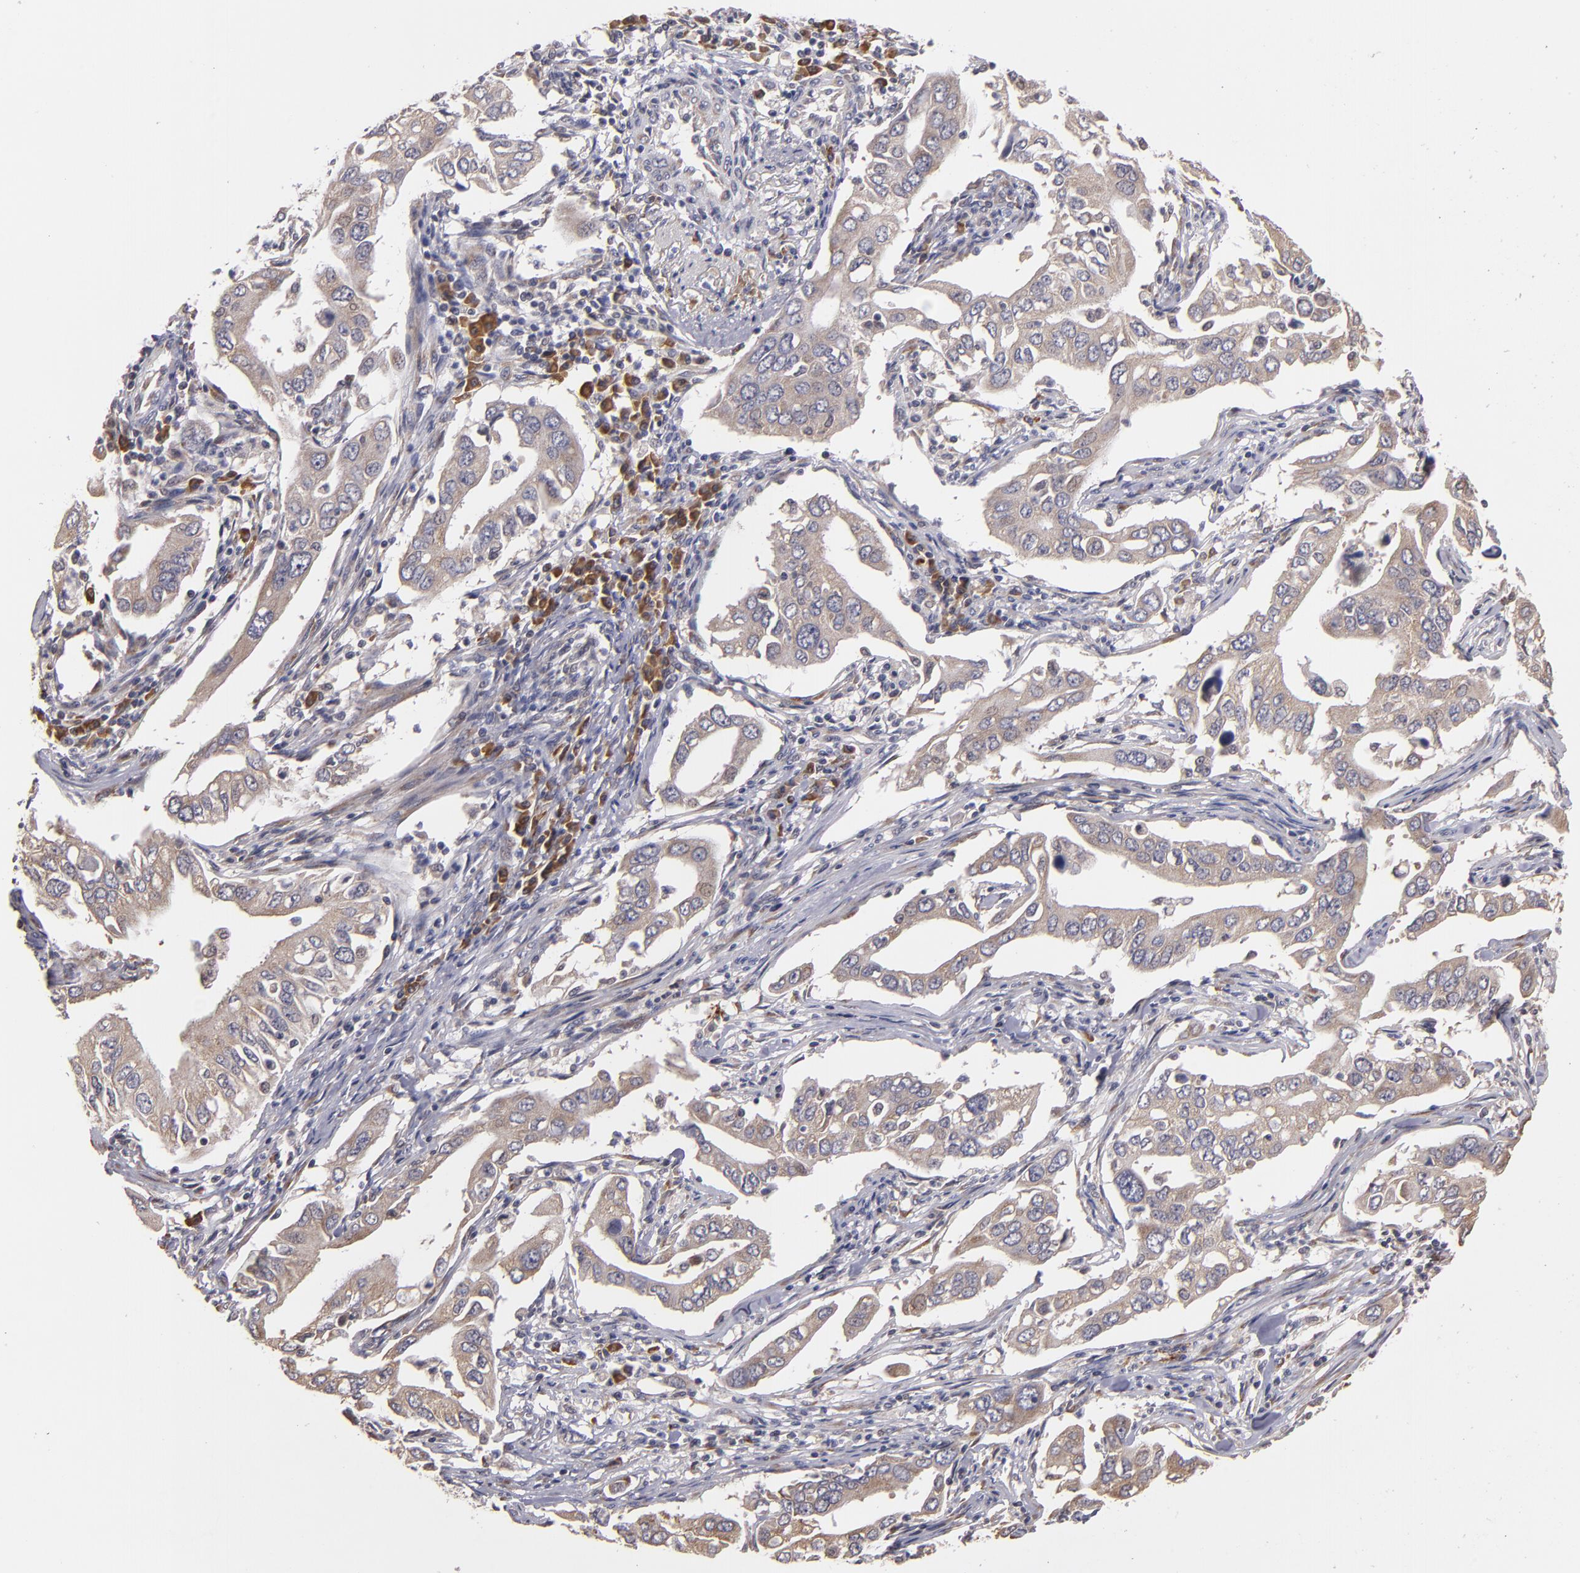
{"staining": {"intensity": "weak", "quantity": ">75%", "location": "cytoplasmic/membranous"}, "tissue": "lung cancer", "cell_type": "Tumor cells", "image_type": "cancer", "snomed": [{"axis": "morphology", "description": "Adenocarcinoma, NOS"}, {"axis": "topography", "description": "Lung"}], "caption": "Protein expression analysis of lung cancer (adenocarcinoma) exhibits weak cytoplasmic/membranous expression in approximately >75% of tumor cells.", "gene": "CASP1", "patient": {"sex": "male", "age": 48}}